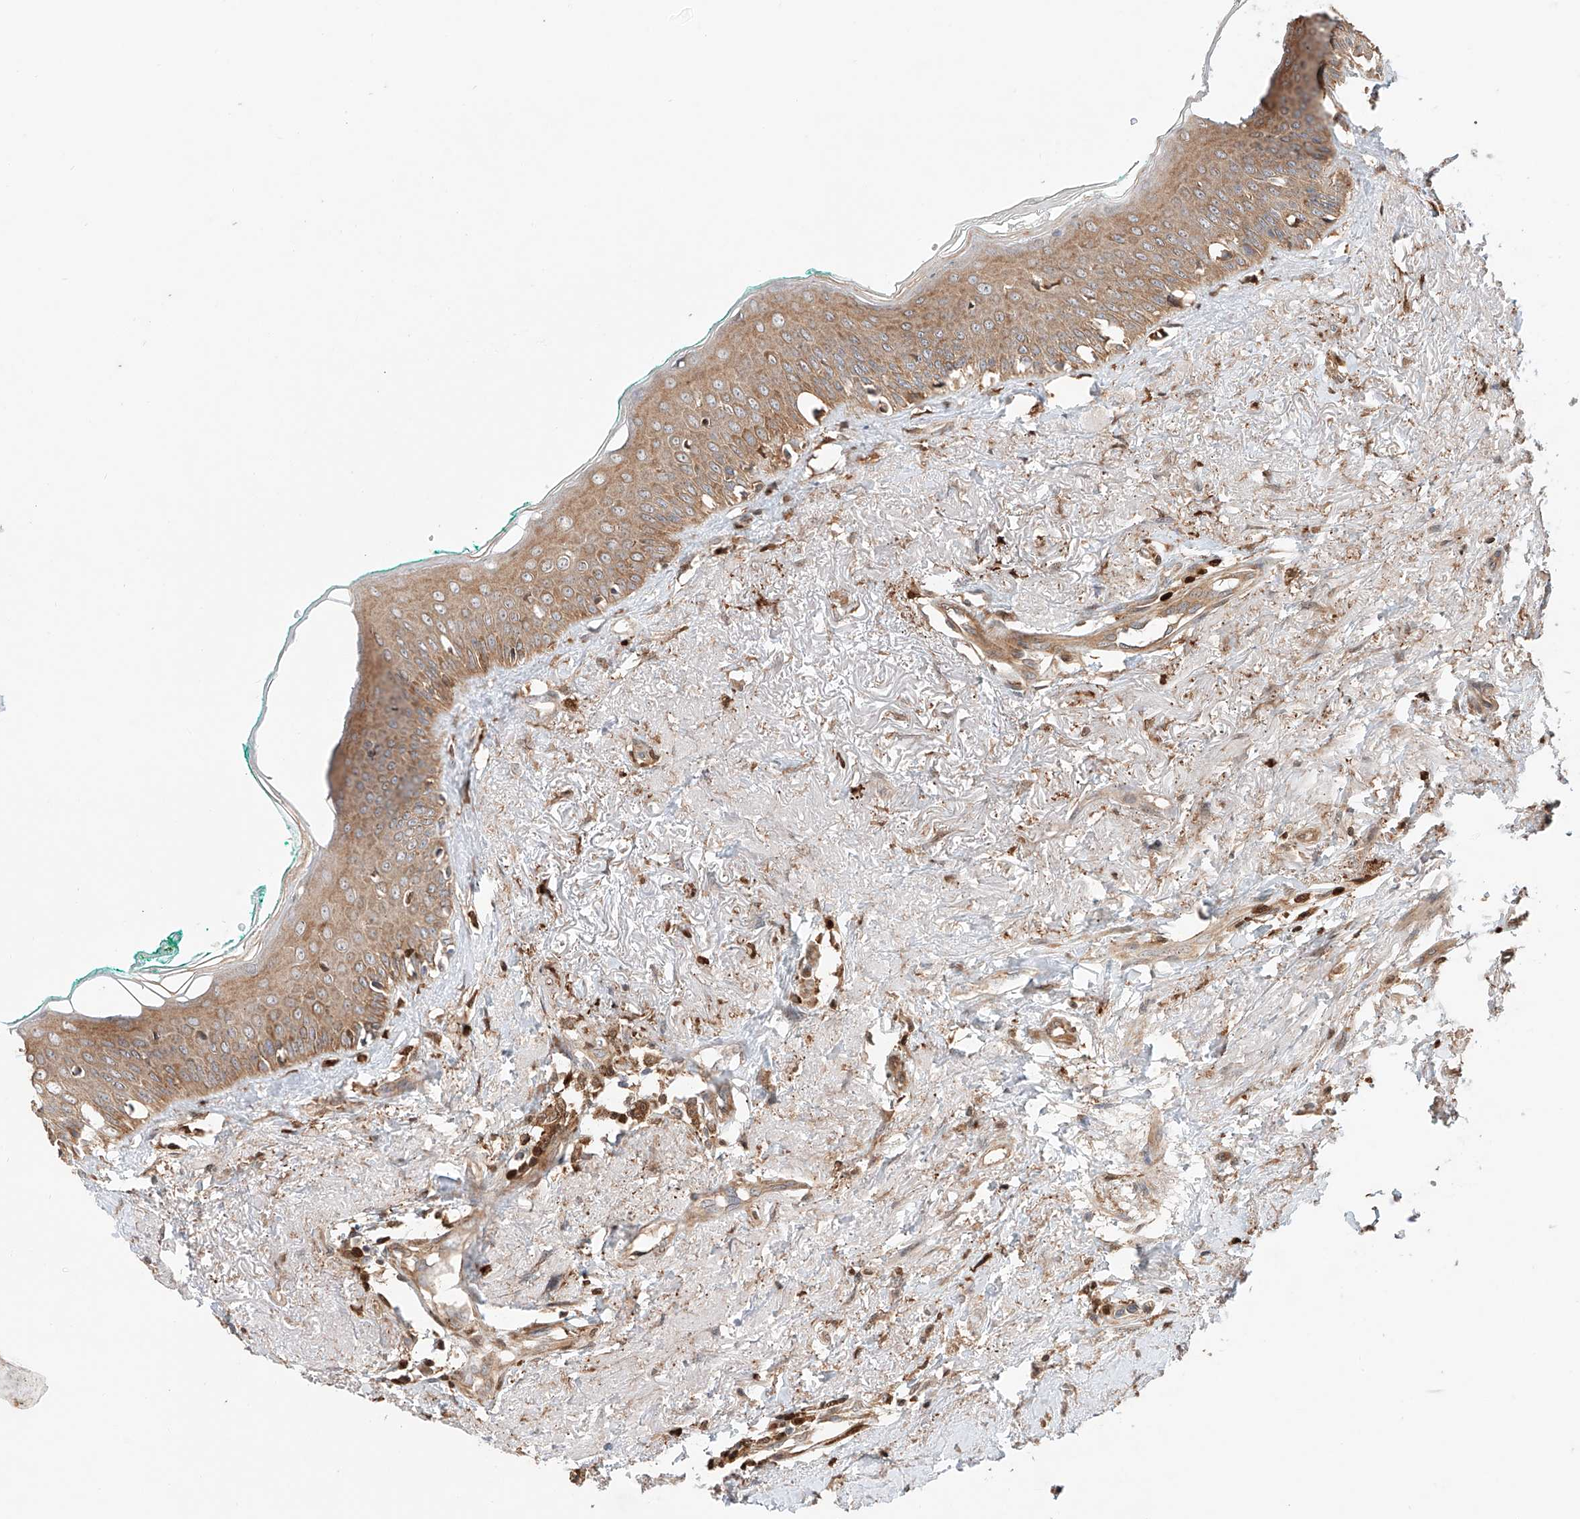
{"staining": {"intensity": "moderate", "quantity": ">75%", "location": "cytoplasmic/membranous"}, "tissue": "oral mucosa", "cell_type": "Squamous epithelial cells", "image_type": "normal", "snomed": [{"axis": "morphology", "description": "Normal tissue, NOS"}, {"axis": "topography", "description": "Oral tissue"}], "caption": "An image of human oral mucosa stained for a protein reveals moderate cytoplasmic/membranous brown staining in squamous epithelial cells.", "gene": "IGSF22", "patient": {"sex": "male", "age": 74}}